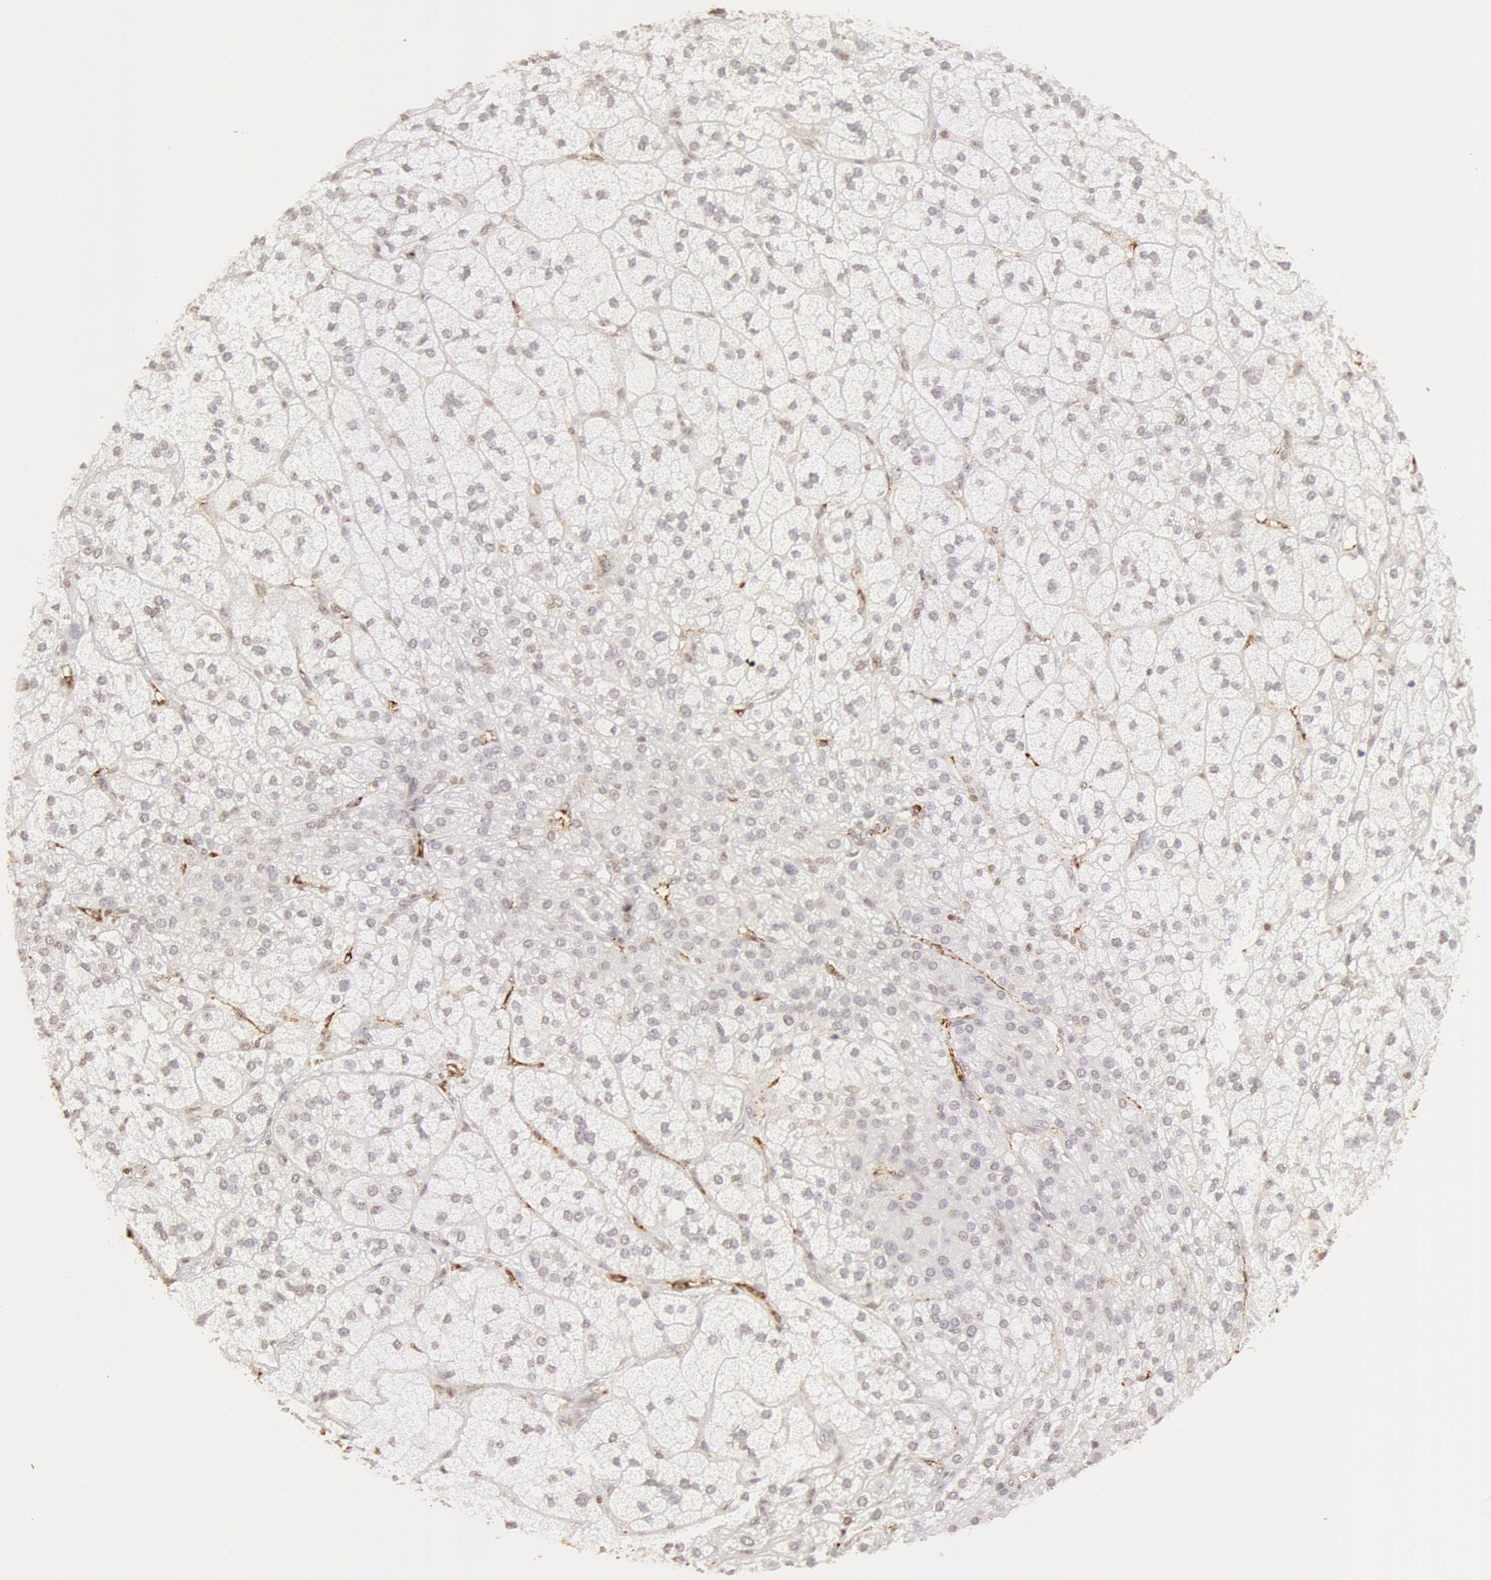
{"staining": {"intensity": "negative", "quantity": "none", "location": "none"}, "tissue": "adrenal gland", "cell_type": "Glandular cells", "image_type": "normal", "snomed": [{"axis": "morphology", "description": "Normal tissue, NOS"}, {"axis": "topography", "description": "Adrenal gland"}], "caption": "IHC photomicrograph of benign adrenal gland: human adrenal gland stained with DAB (3,3'-diaminobenzidine) displays no significant protein expression in glandular cells.", "gene": "VWF", "patient": {"sex": "female", "age": 60}}